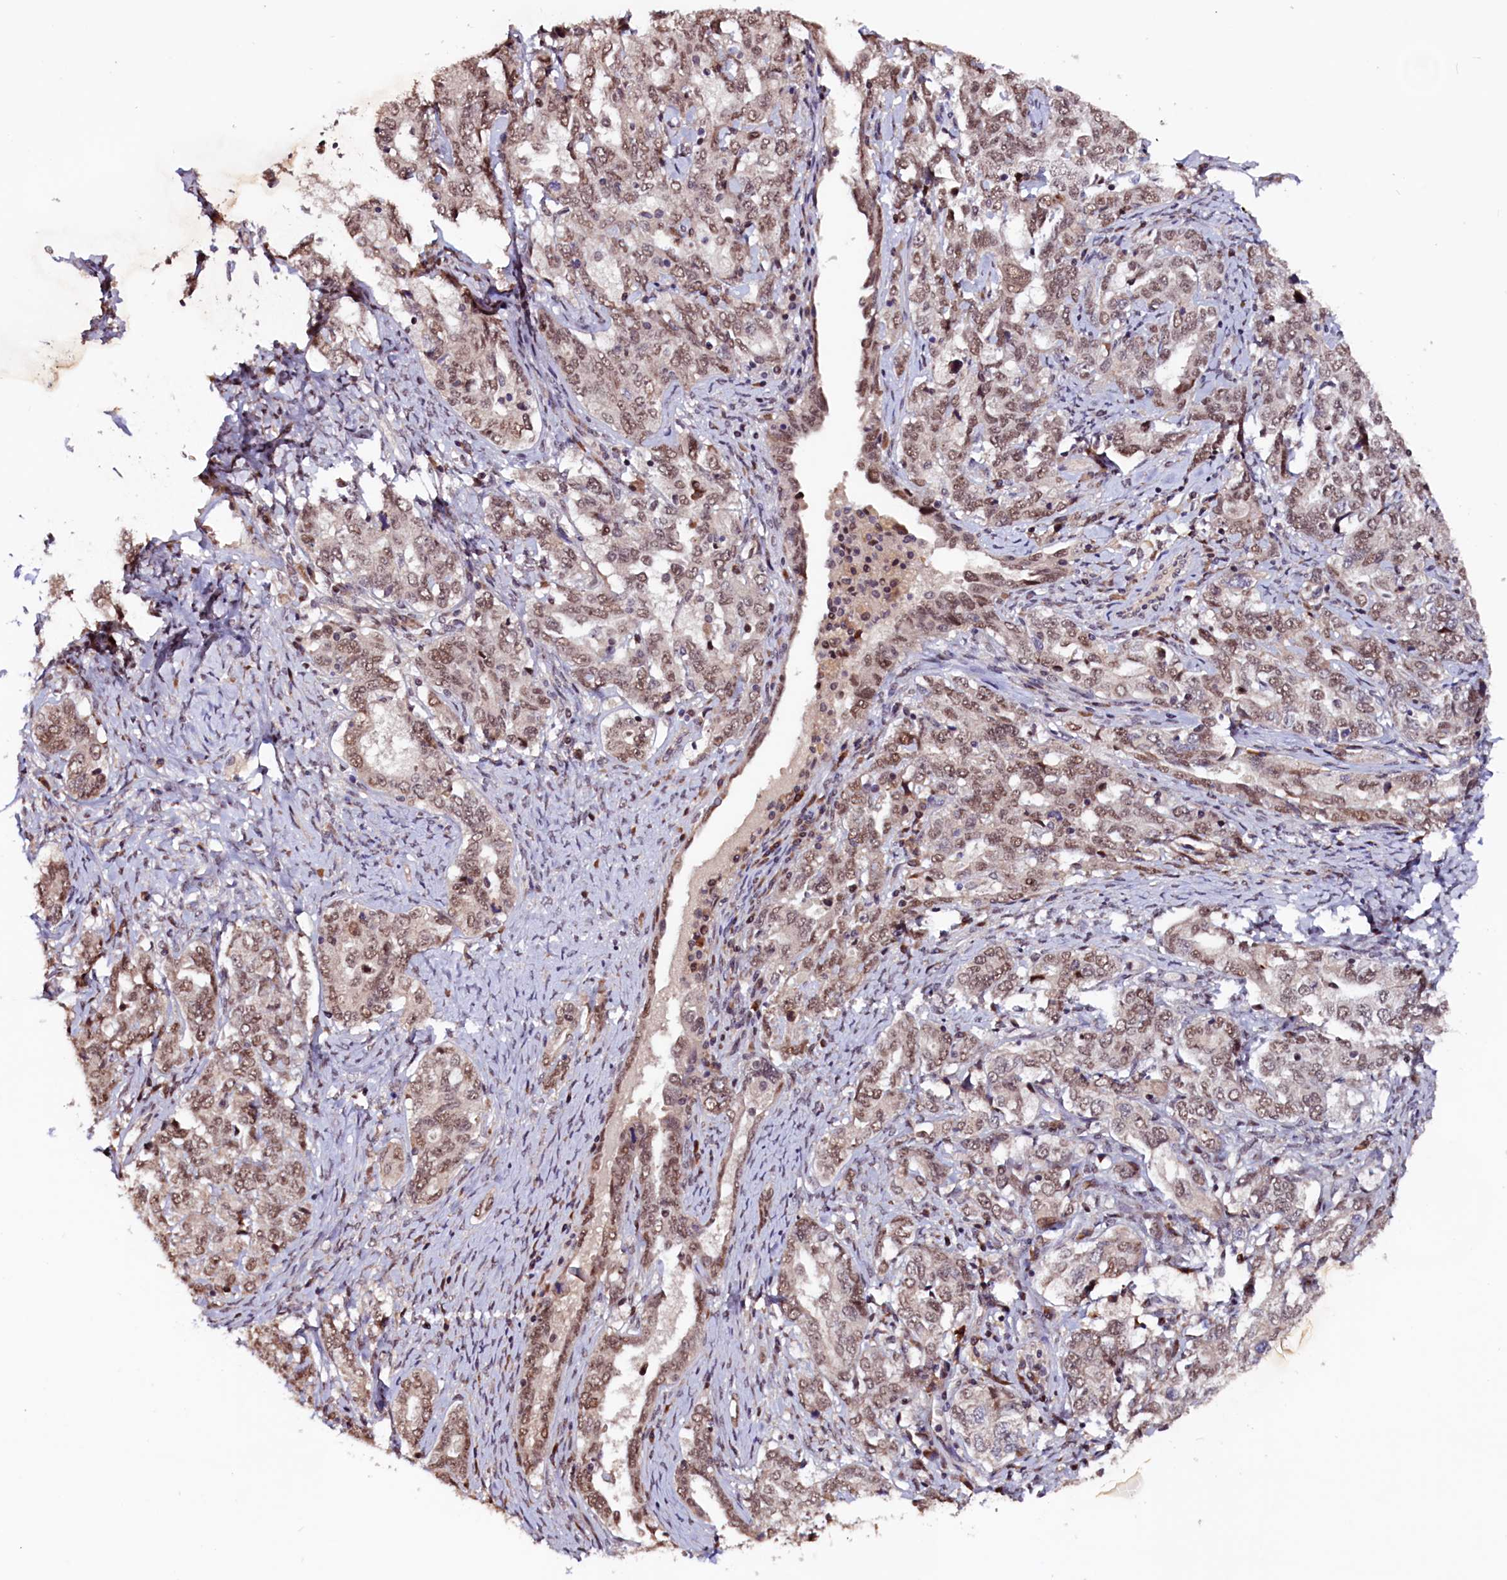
{"staining": {"intensity": "moderate", "quantity": ">75%", "location": "nuclear"}, "tissue": "ovarian cancer", "cell_type": "Tumor cells", "image_type": "cancer", "snomed": [{"axis": "morphology", "description": "Carcinoma, endometroid"}, {"axis": "topography", "description": "Ovary"}], "caption": "The photomicrograph demonstrates staining of ovarian cancer, revealing moderate nuclear protein expression (brown color) within tumor cells. The staining was performed using DAB (3,3'-diaminobenzidine), with brown indicating positive protein expression. Nuclei are stained blue with hematoxylin.", "gene": "RNMT", "patient": {"sex": "female", "age": 62}}